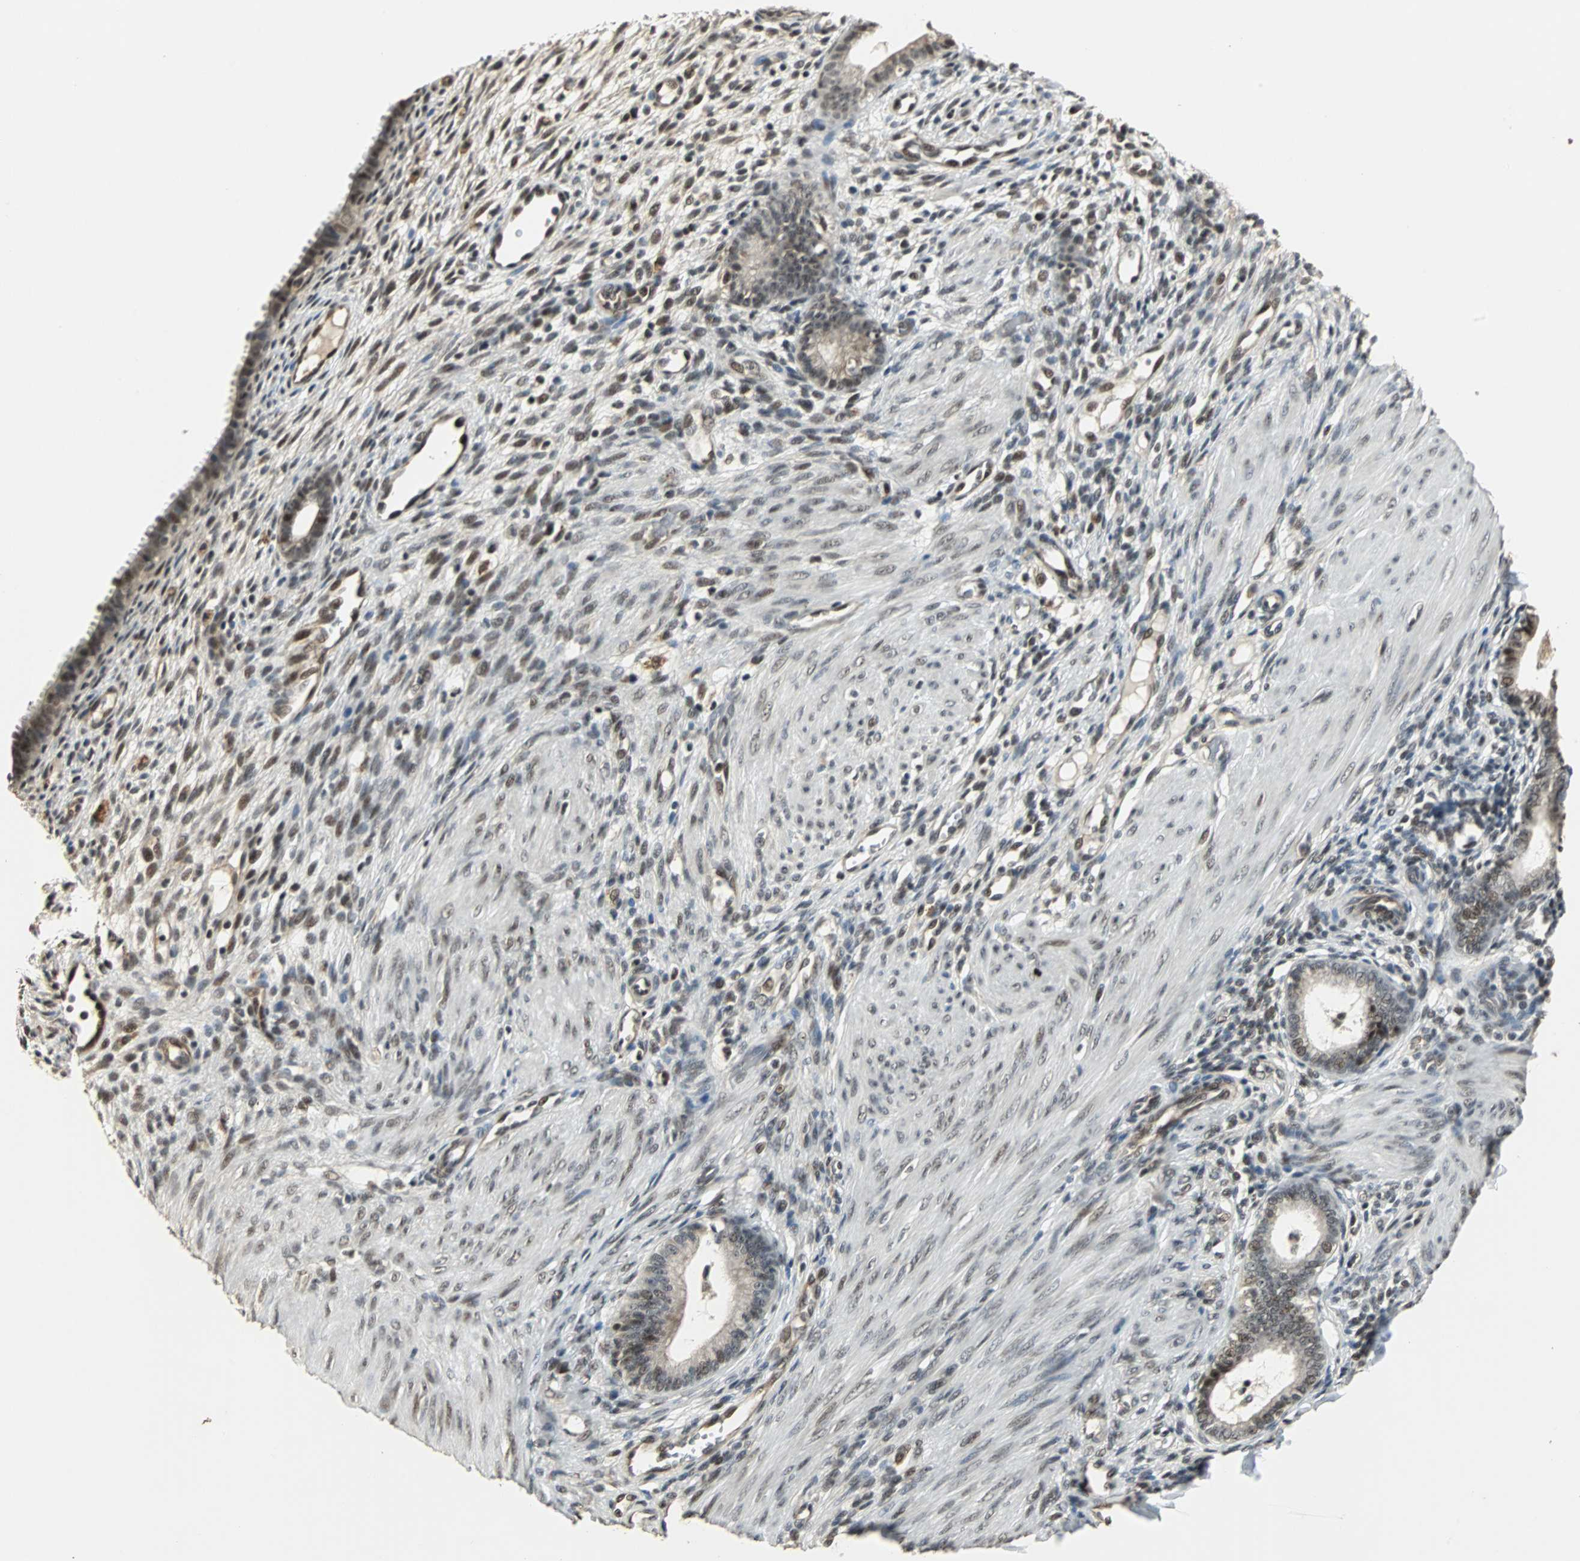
{"staining": {"intensity": "moderate", "quantity": "25%-75%", "location": "nuclear"}, "tissue": "endometrium", "cell_type": "Cells in endometrial stroma", "image_type": "normal", "snomed": [{"axis": "morphology", "description": "Normal tissue, NOS"}, {"axis": "topography", "description": "Endometrium"}], "caption": "The photomicrograph reveals staining of unremarkable endometrium, revealing moderate nuclear protein positivity (brown color) within cells in endometrial stroma.", "gene": "MED4", "patient": {"sex": "female", "age": 72}}